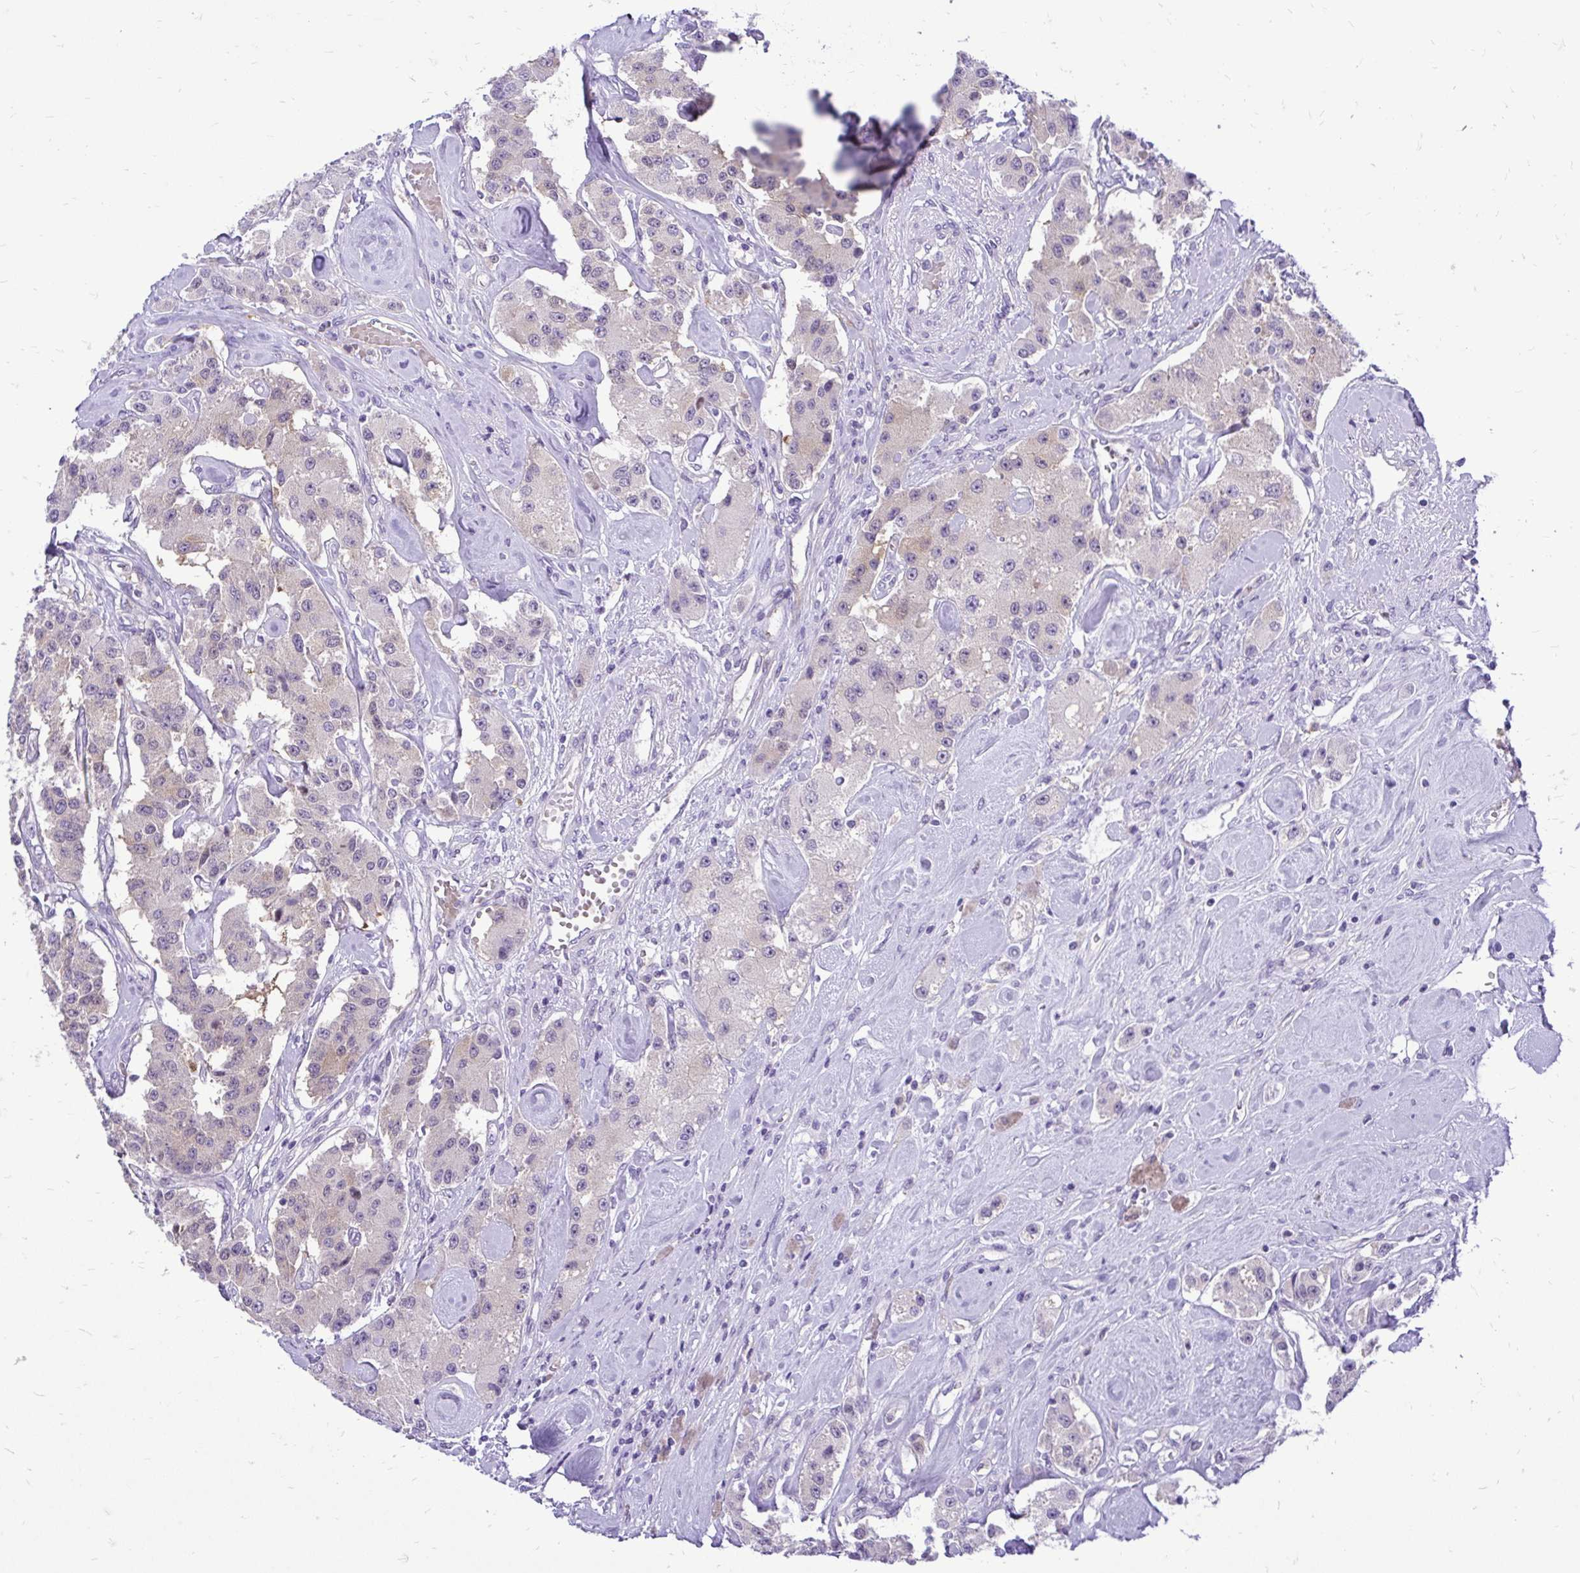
{"staining": {"intensity": "negative", "quantity": "none", "location": "none"}, "tissue": "carcinoid", "cell_type": "Tumor cells", "image_type": "cancer", "snomed": [{"axis": "morphology", "description": "Carcinoid, malignant, NOS"}, {"axis": "topography", "description": "Pancreas"}], "caption": "The immunohistochemistry (IHC) photomicrograph has no significant positivity in tumor cells of malignant carcinoid tissue.", "gene": "ZSWIM9", "patient": {"sex": "male", "age": 41}}